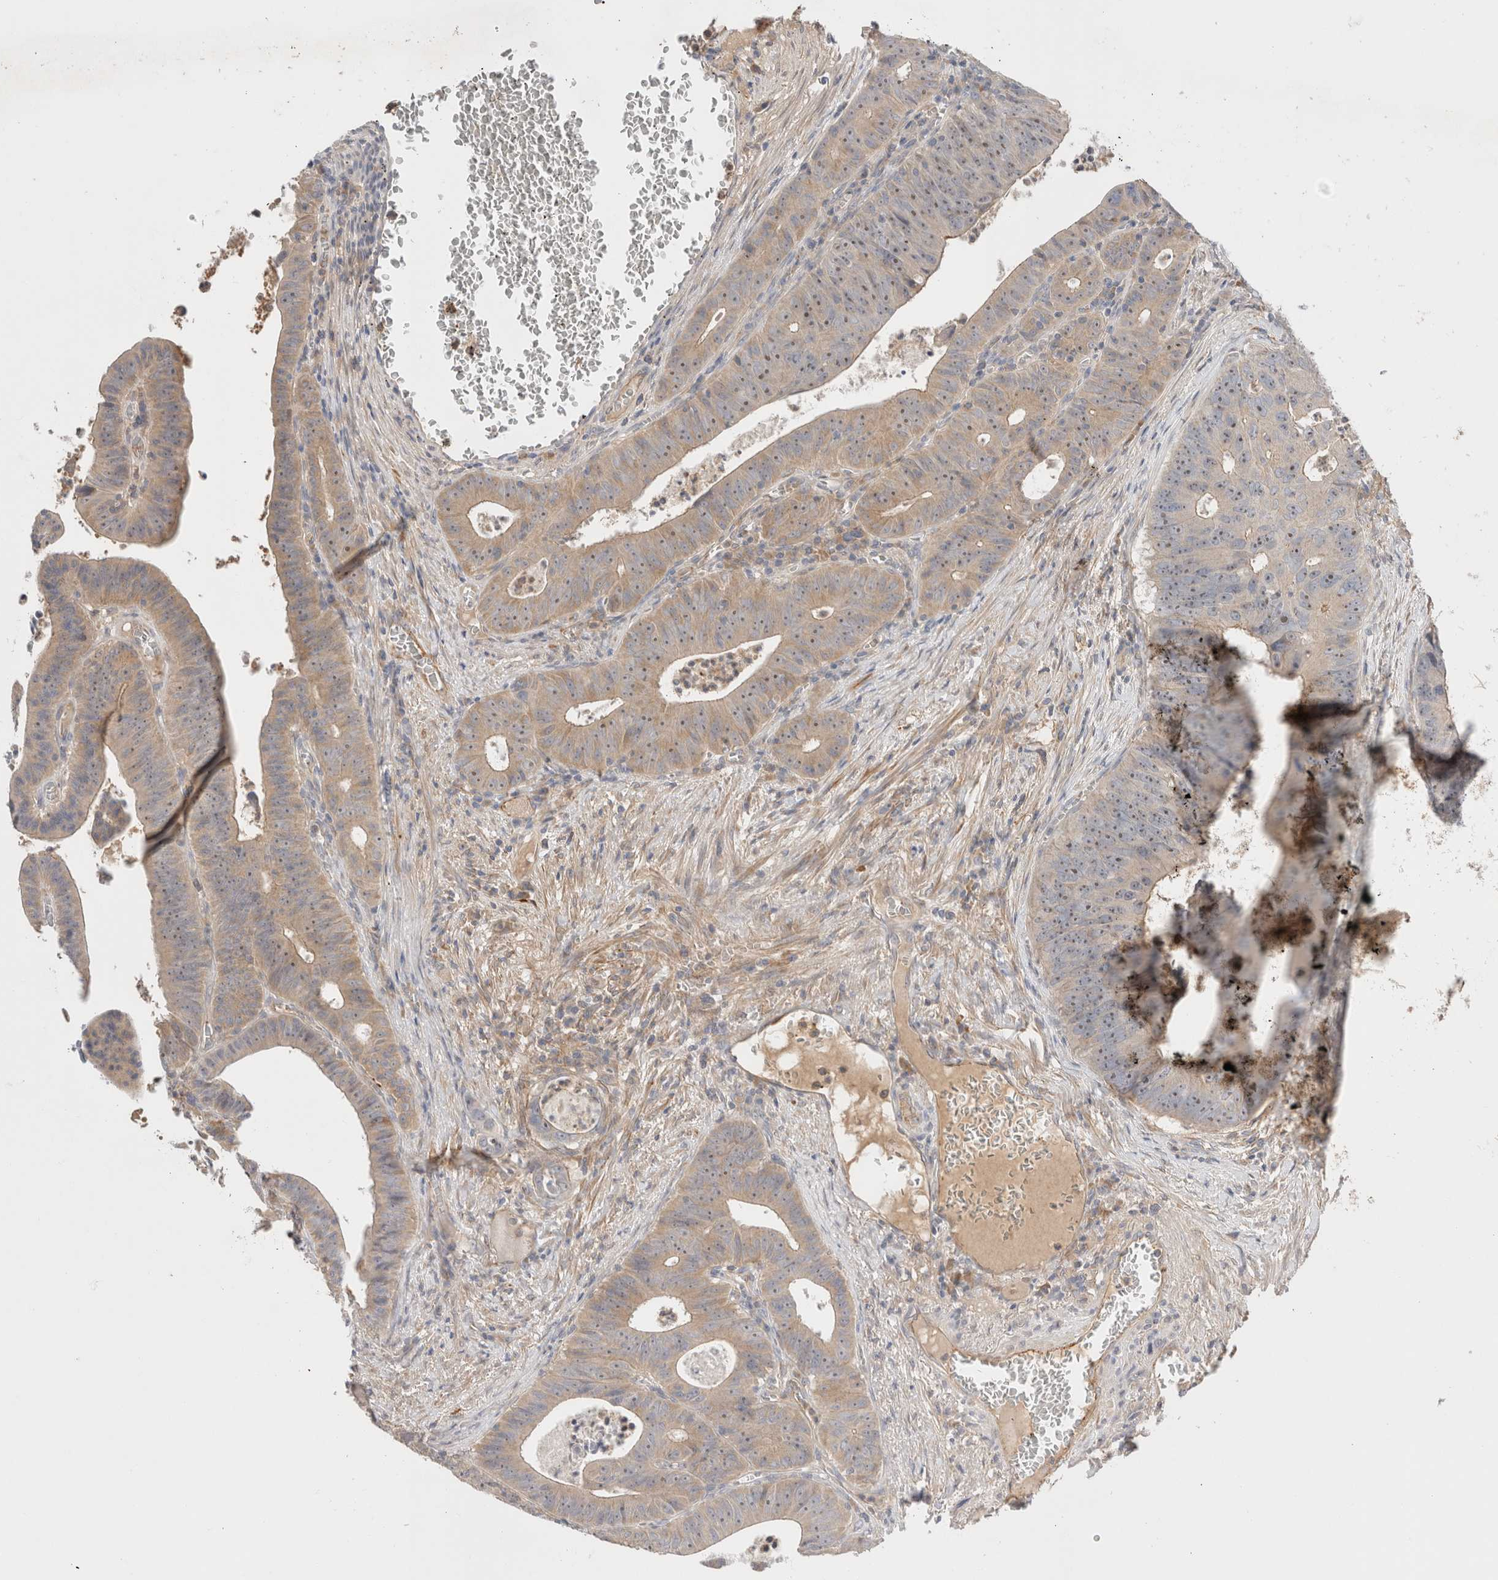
{"staining": {"intensity": "weak", "quantity": "<25%", "location": "cytoplasmic/membranous"}, "tissue": "colorectal cancer", "cell_type": "Tumor cells", "image_type": "cancer", "snomed": [{"axis": "morphology", "description": "Adenocarcinoma, NOS"}, {"axis": "topography", "description": "Colon"}], "caption": "Tumor cells are negative for brown protein staining in colorectal cancer.", "gene": "SGK3", "patient": {"sex": "male", "age": 87}}